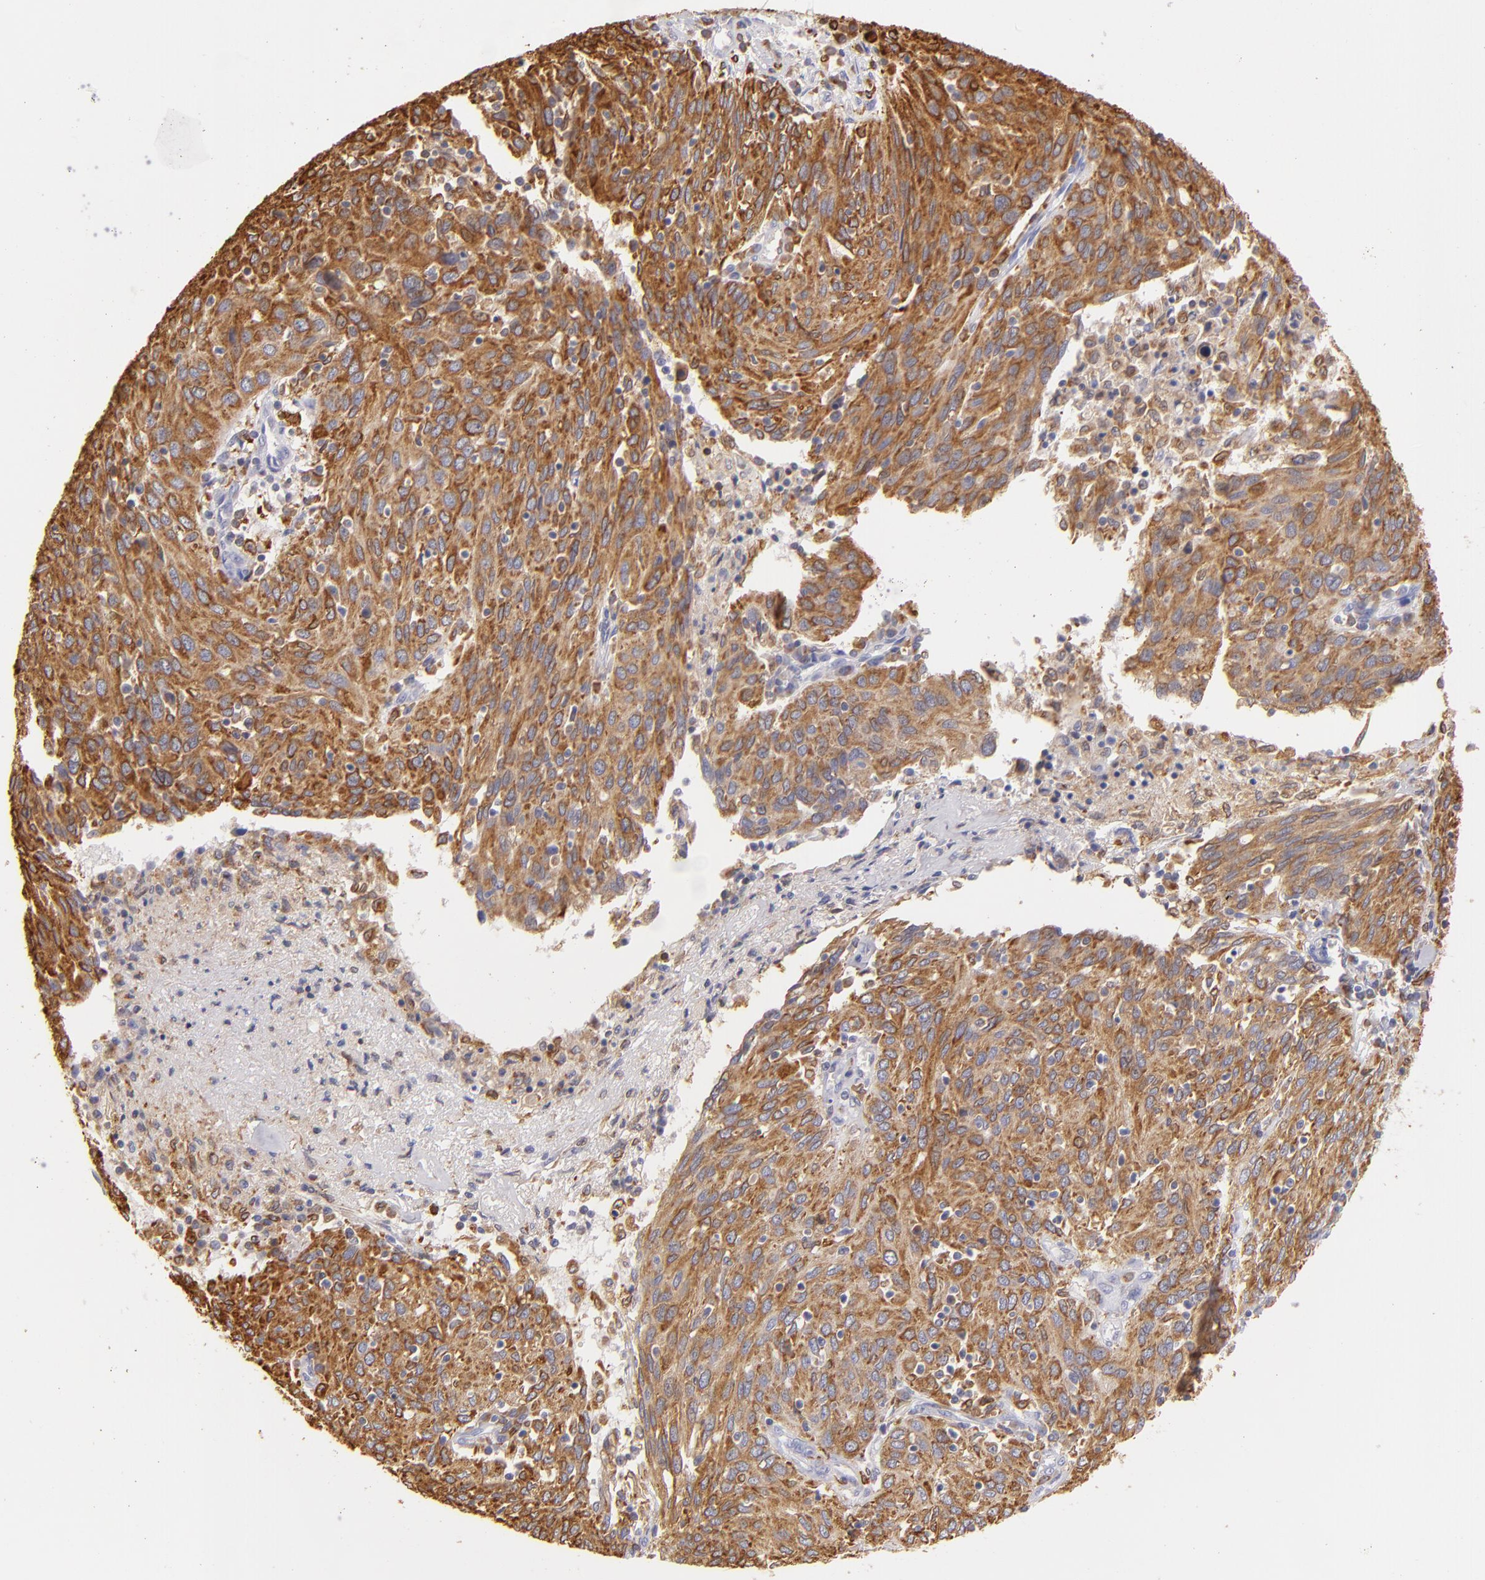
{"staining": {"intensity": "moderate", "quantity": ">75%", "location": "cytoplasmic/membranous"}, "tissue": "ovarian cancer", "cell_type": "Tumor cells", "image_type": "cancer", "snomed": [{"axis": "morphology", "description": "Carcinoma, endometroid"}, {"axis": "topography", "description": "Ovary"}], "caption": "IHC (DAB (3,3'-diaminobenzidine)) staining of human ovarian cancer (endometroid carcinoma) exhibits moderate cytoplasmic/membranous protein expression in approximately >75% of tumor cells.", "gene": "CD74", "patient": {"sex": "female", "age": 50}}